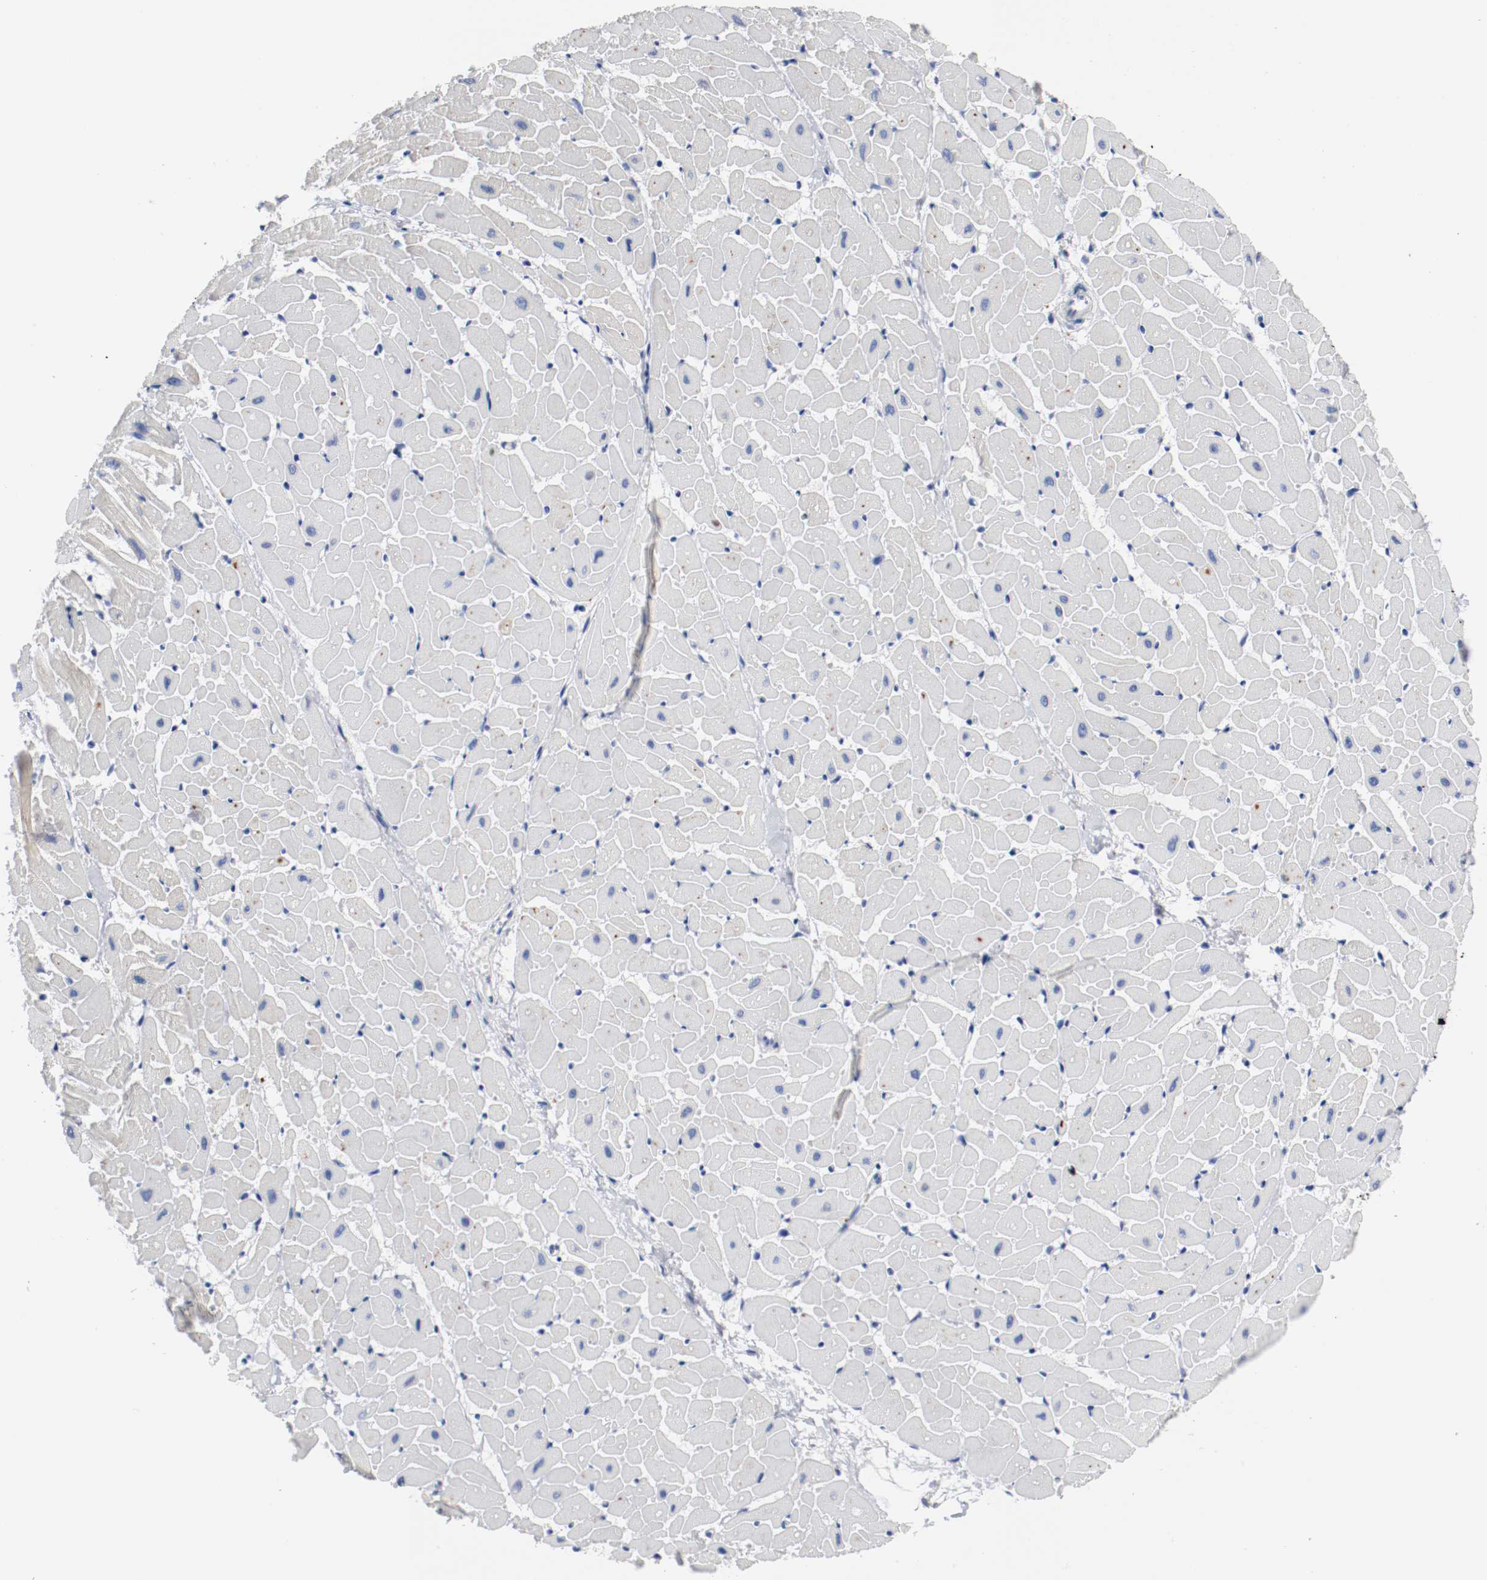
{"staining": {"intensity": "negative", "quantity": "none", "location": "none"}, "tissue": "heart muscle", "cell_type": "Cardiomyocytes", "image_type": "normal", "snomed": [{"axis": "morphology", "description": "Normal tissue, NOS"}, {"axis": "topography", "description": "Heart"}], "caption": "An immunohistochemistry (IHC) photomicrograph of benign heart muscle is shown. There is no staining in cardiomyocytes of heart muscle.", "gene": "TNC", "patient": {"sex": "female", "age": 19}}